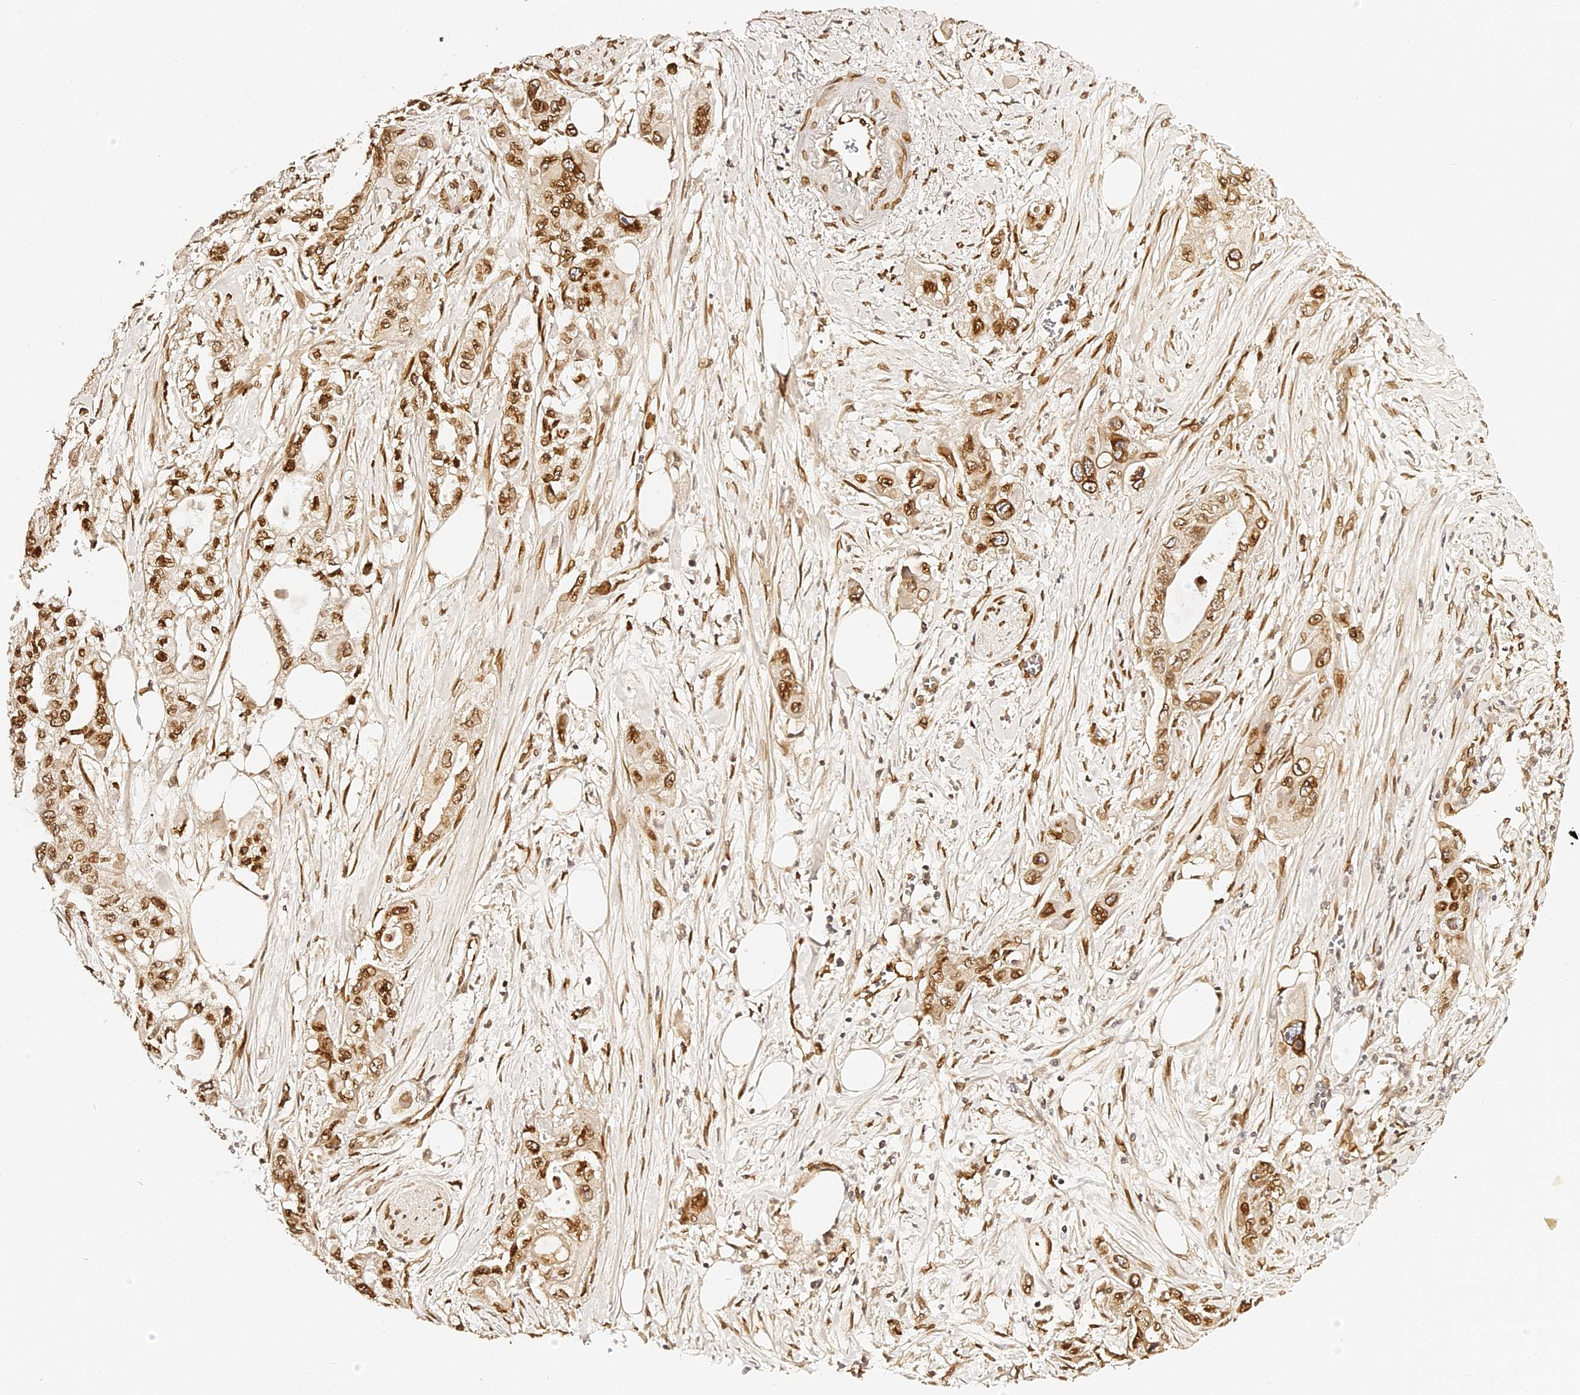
{"staining": {"intensity": "strong", "quantity": ">75%", "location": "nuclear"}, "tissue": "pancreatic cancer", "cell_type": "Tumor cells", "image_type": "cancer", "snomed": [{"axis": "morphology", "description": "Adenocarcinoma, NOS"}, {"axis": "topography", "description": "Pancreas"}], "caption": "Adenocarcinoma (pancreatic) stained for a protein reveals strong nuclear positivity in tumor cells.", "gene": "ANAPC5", "patient": {"sex": "male", "age": 75}}